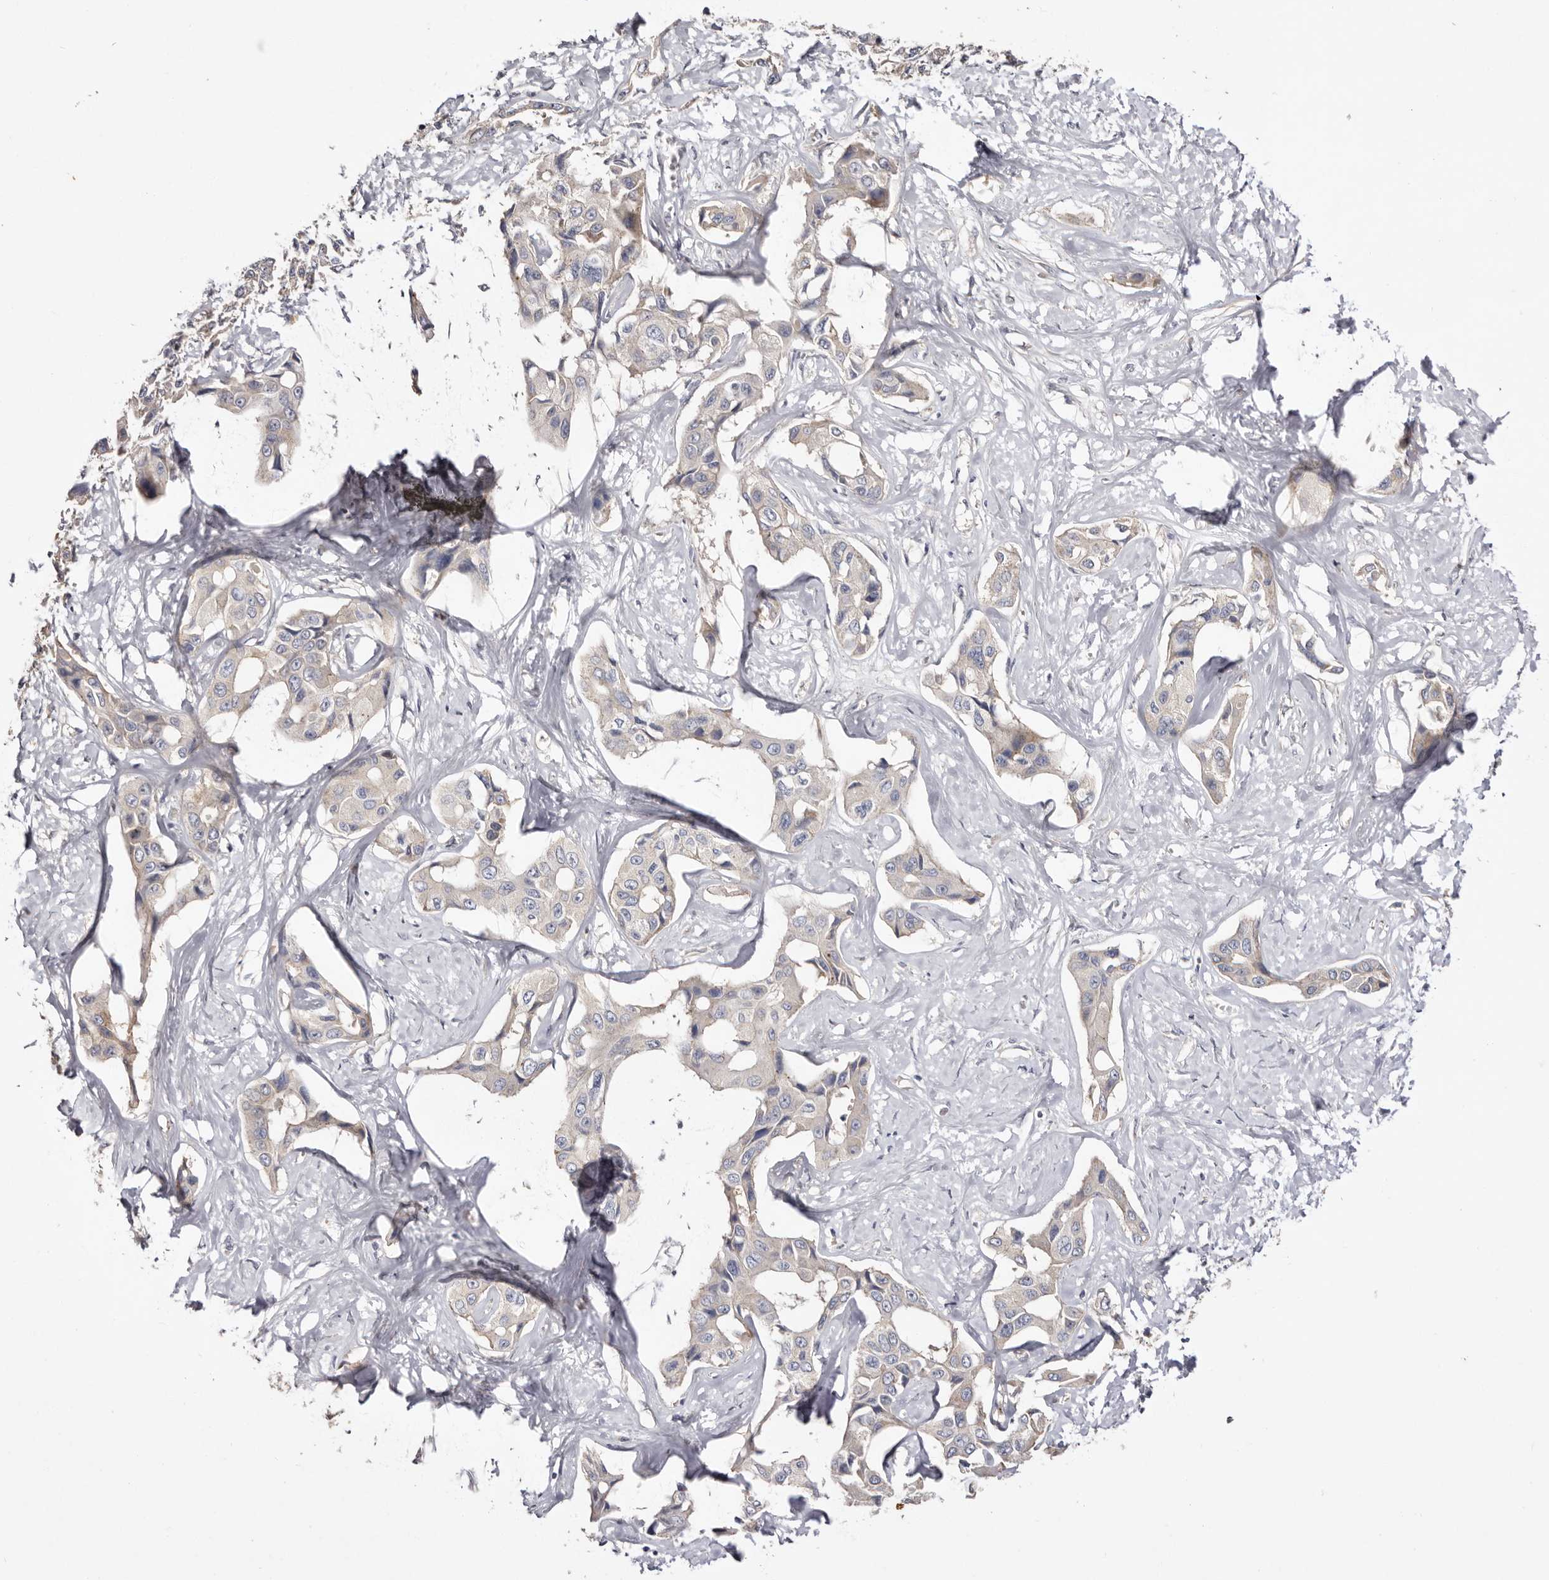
{"staining": {"intensity": "negative", "quantity": "none", "location": "none"}, "tissue": "liver cancer", "cell_type": "Tumor cells", "image_type": "cancer", "snomed": [{"axis": "morphology", "description": "Cholangiocarcinoma"}, {"axis": "topography", "description": "Liver"}], "caption": "High power microscopy histopathology image of an immunohistochemistry photomicrograph of cholangiocarcinoma (liver), revealing no significant expression in tumor cells.", "gene": "FAM167B", "patient": {"sex": "male", "age": 59}}